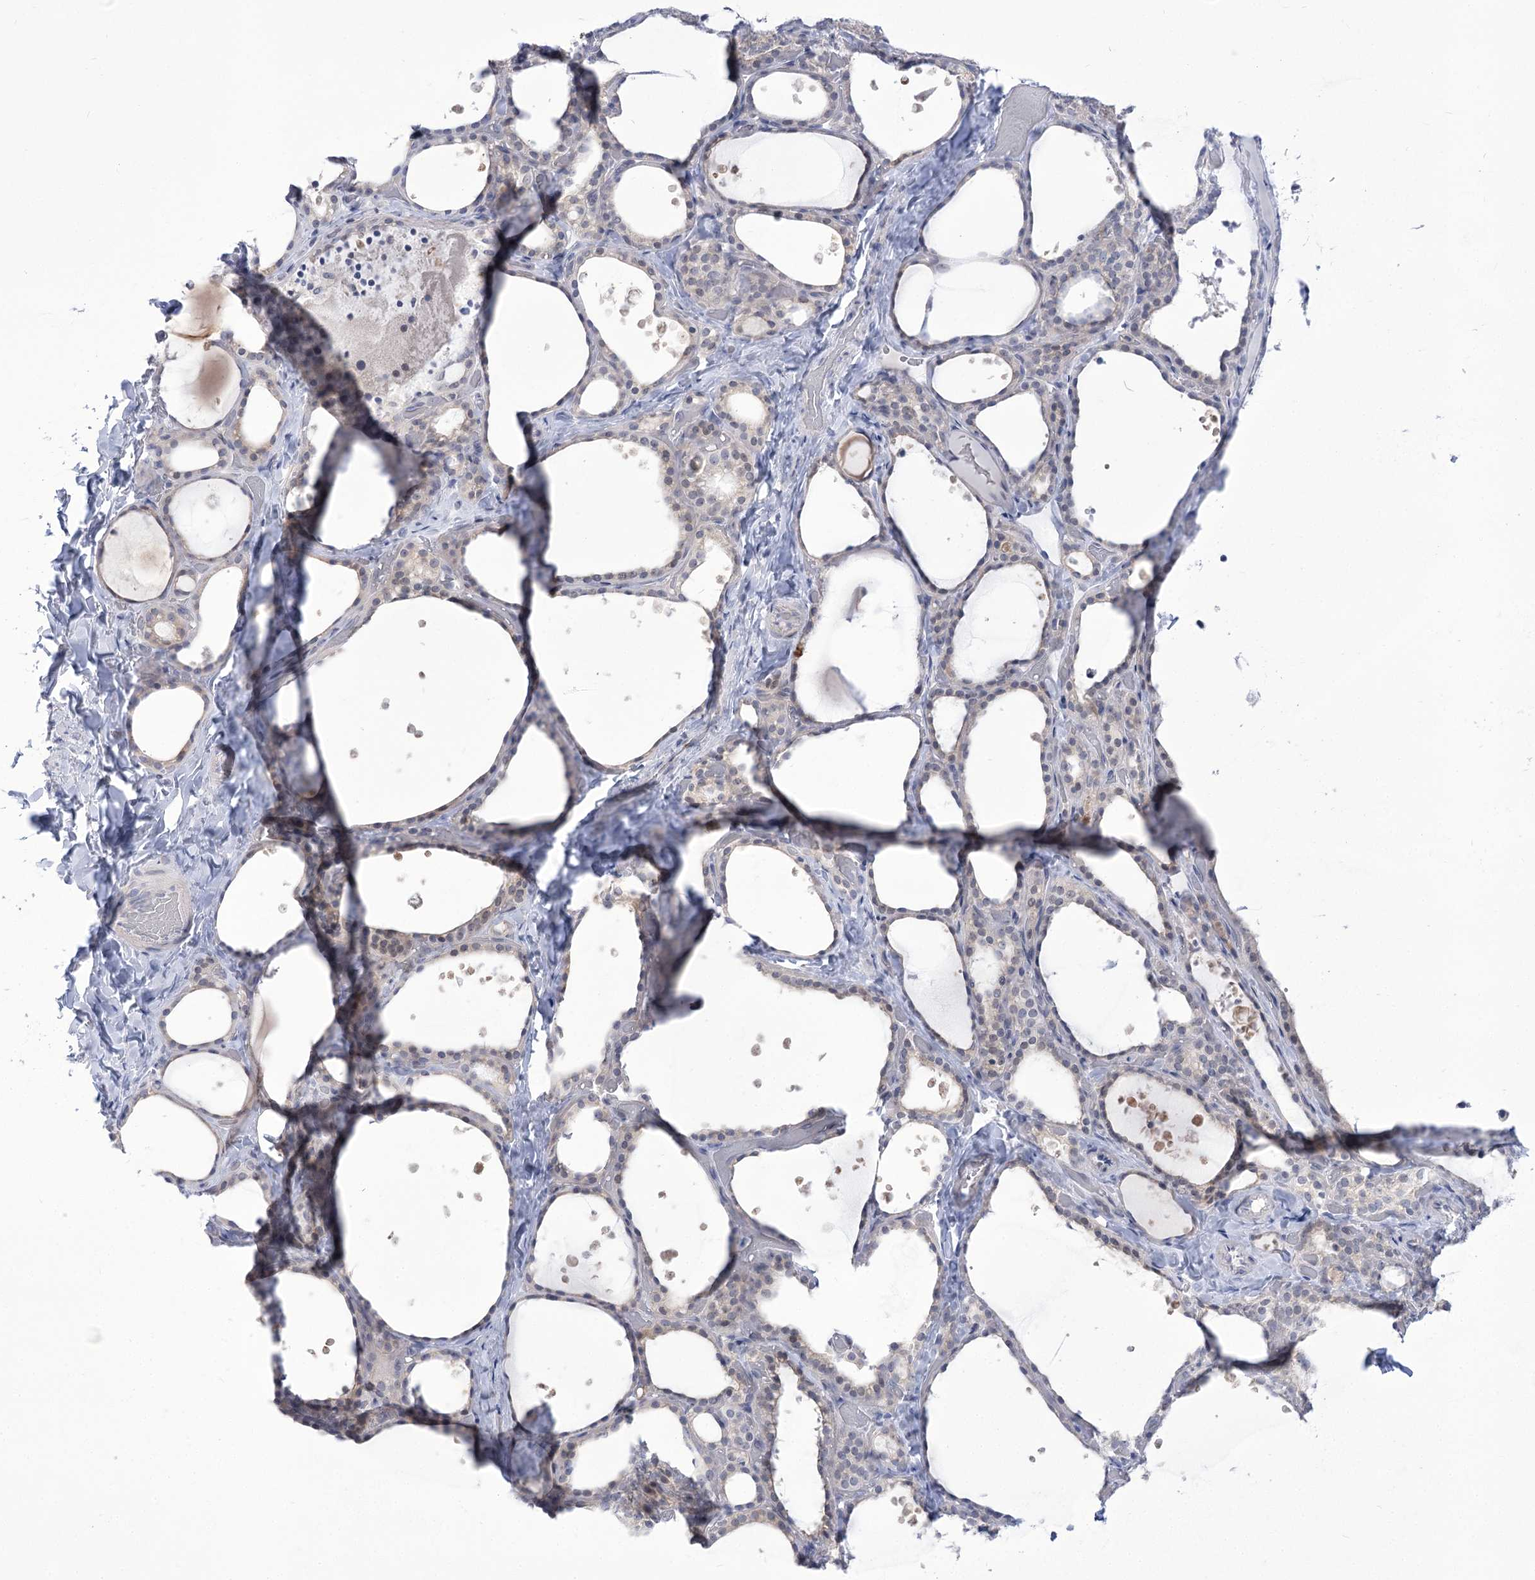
{"staining": {"intensity": "negative", "quantity": "none", "location": "none"}, "tissue": "thyroid gland", "cell_type": "Glandular cells", "image_type": "normal", "snomed": [{"axis": "morphology", "description": "Normal tissue, NOS"}, {"axis": "topography", "description": "Thyroid gland"}], "caption": "Immunohistochemical staining of benign human thyroid gland displays no significant staining in glandular cells.", "gene": "BEND7", "patient": {"sex": "female", "age": 44}}